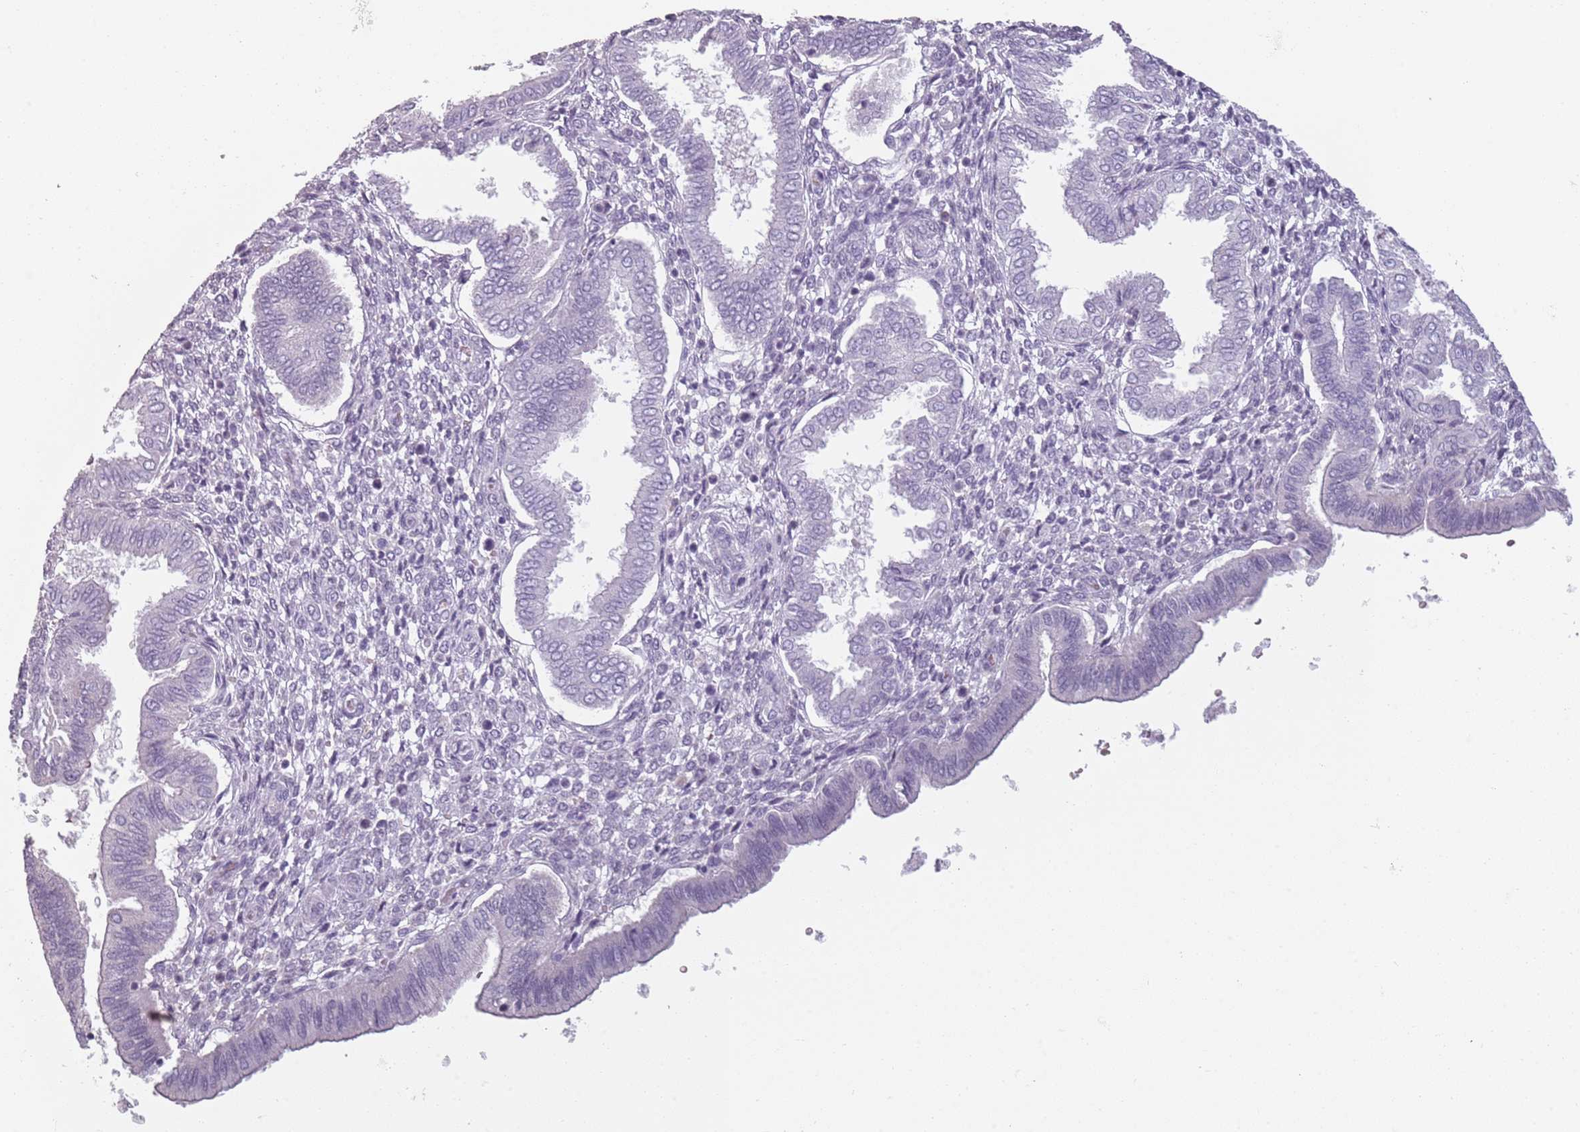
{"staining": {"intensity": "negative", "quantity": "none", "location": "none"}, "tissue": "endometrium", "cell_type": "Cells in endometrial stroma", "image_type": "normal", "snomed": [{"axis": "morphology", "description": "Normal tissue, NOS"}, {"axis": "topography", "description": "Endometrium"}], "caption": "Immunohistochemistry (IHC) histopathology image of benign human endometrium stained for a protein (brown), which demonstrates no expression in cells in endometrial stroma. (IHC, brightfield microscopy, high magnification).", "gene": "PIEZO1", "patient": {"sex": "female", "age": 24}}